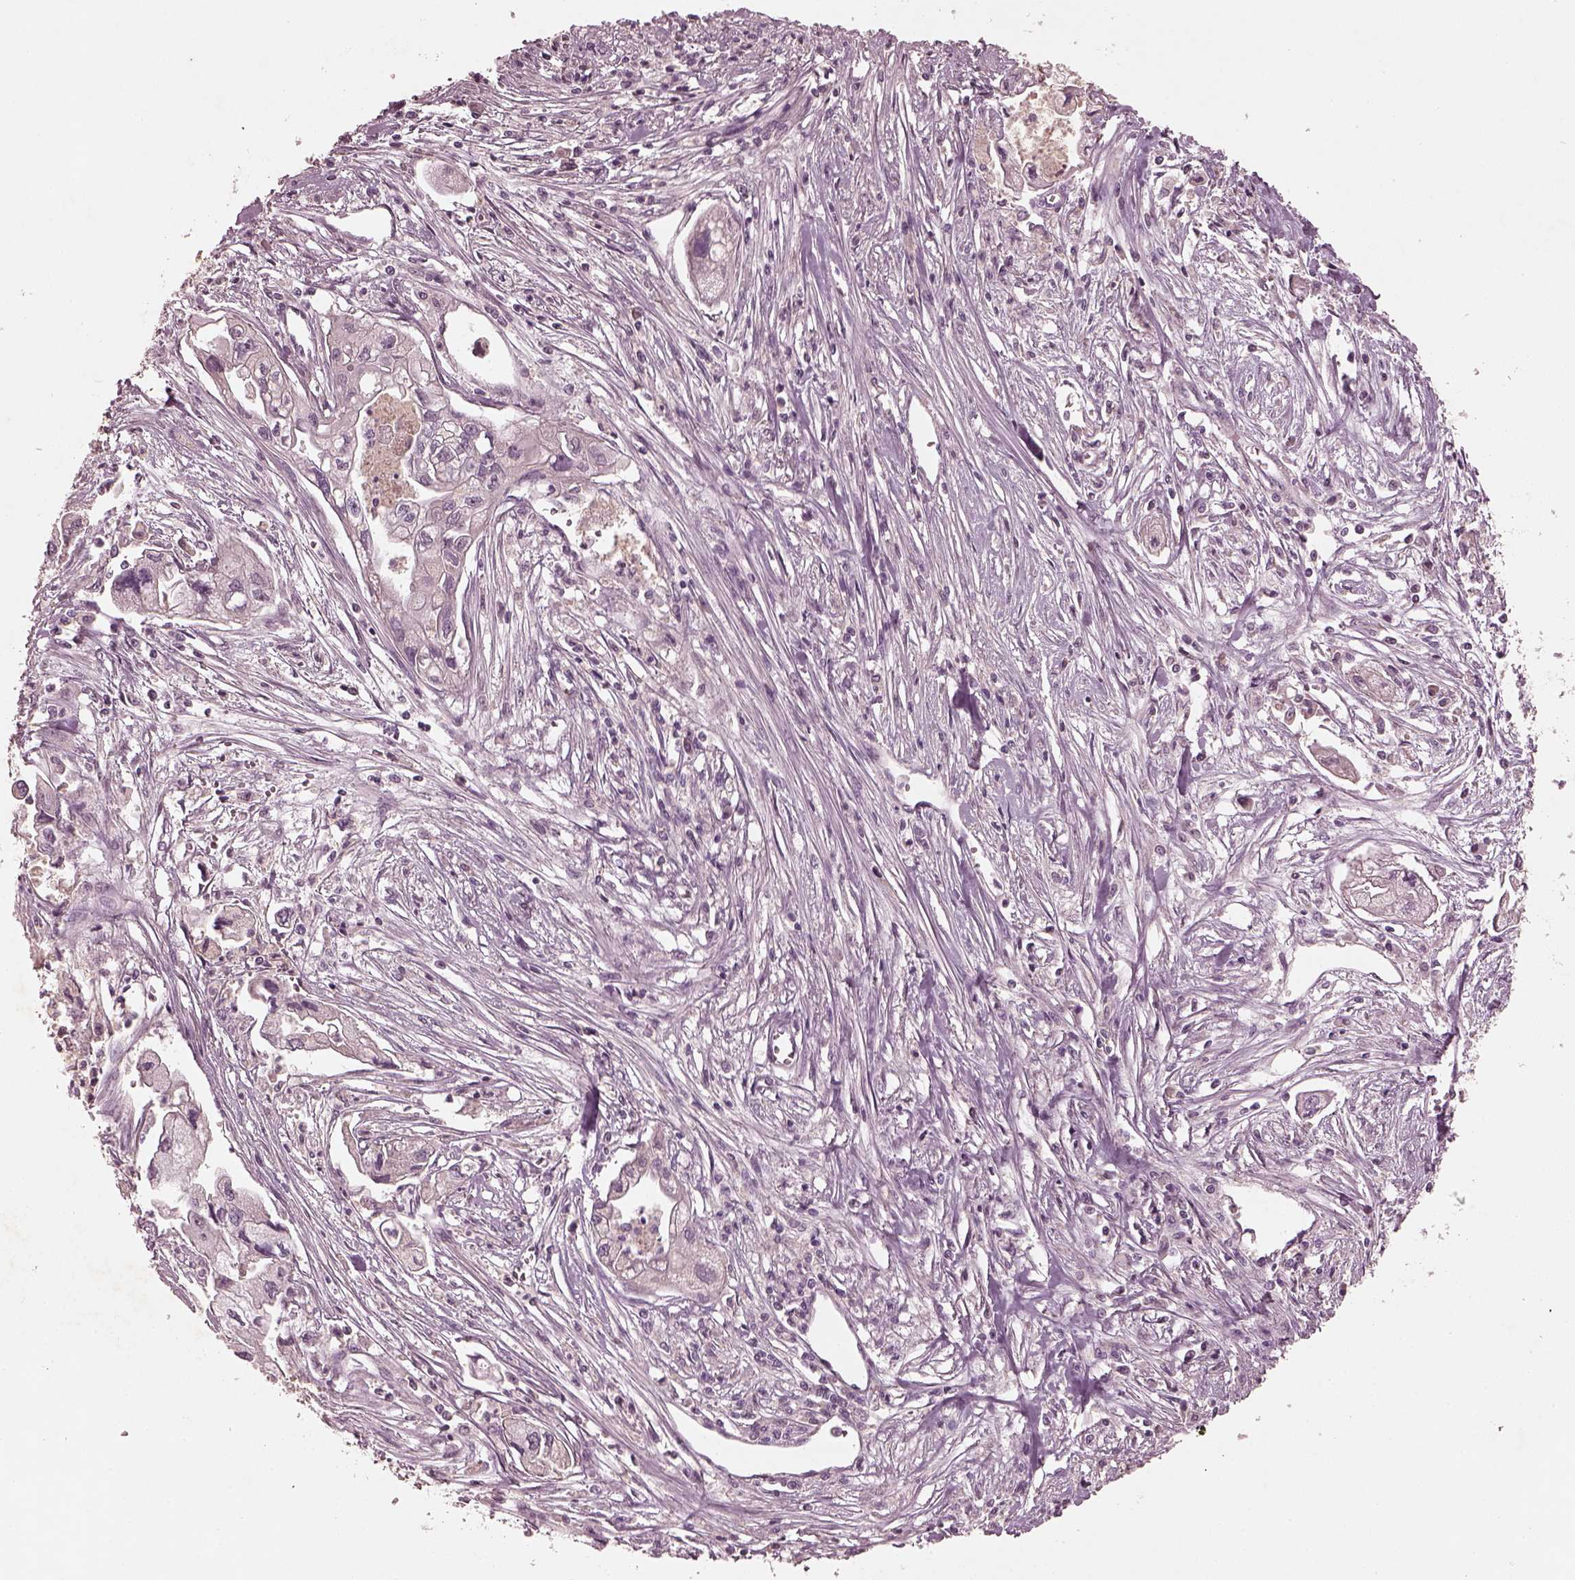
{"staining": {"intensity": "negative", "quantity": "none", "location": "none"}, "tissue": "pancreatic cancer", "cell_type": "Tumor cells", "image_type": "cancer", "snomed": [{"axis": "morphology", "description": "Adenocarcinoma, NOS"}, {"axis": "topography", "description": "Pancreas"}], "caption": "Micrograph shows no significant protein expression in tumor cells of pancreatic adenocarcinoma.", "gene": "FRRS1L", "patient": {"sex": "male", "age": 70}}